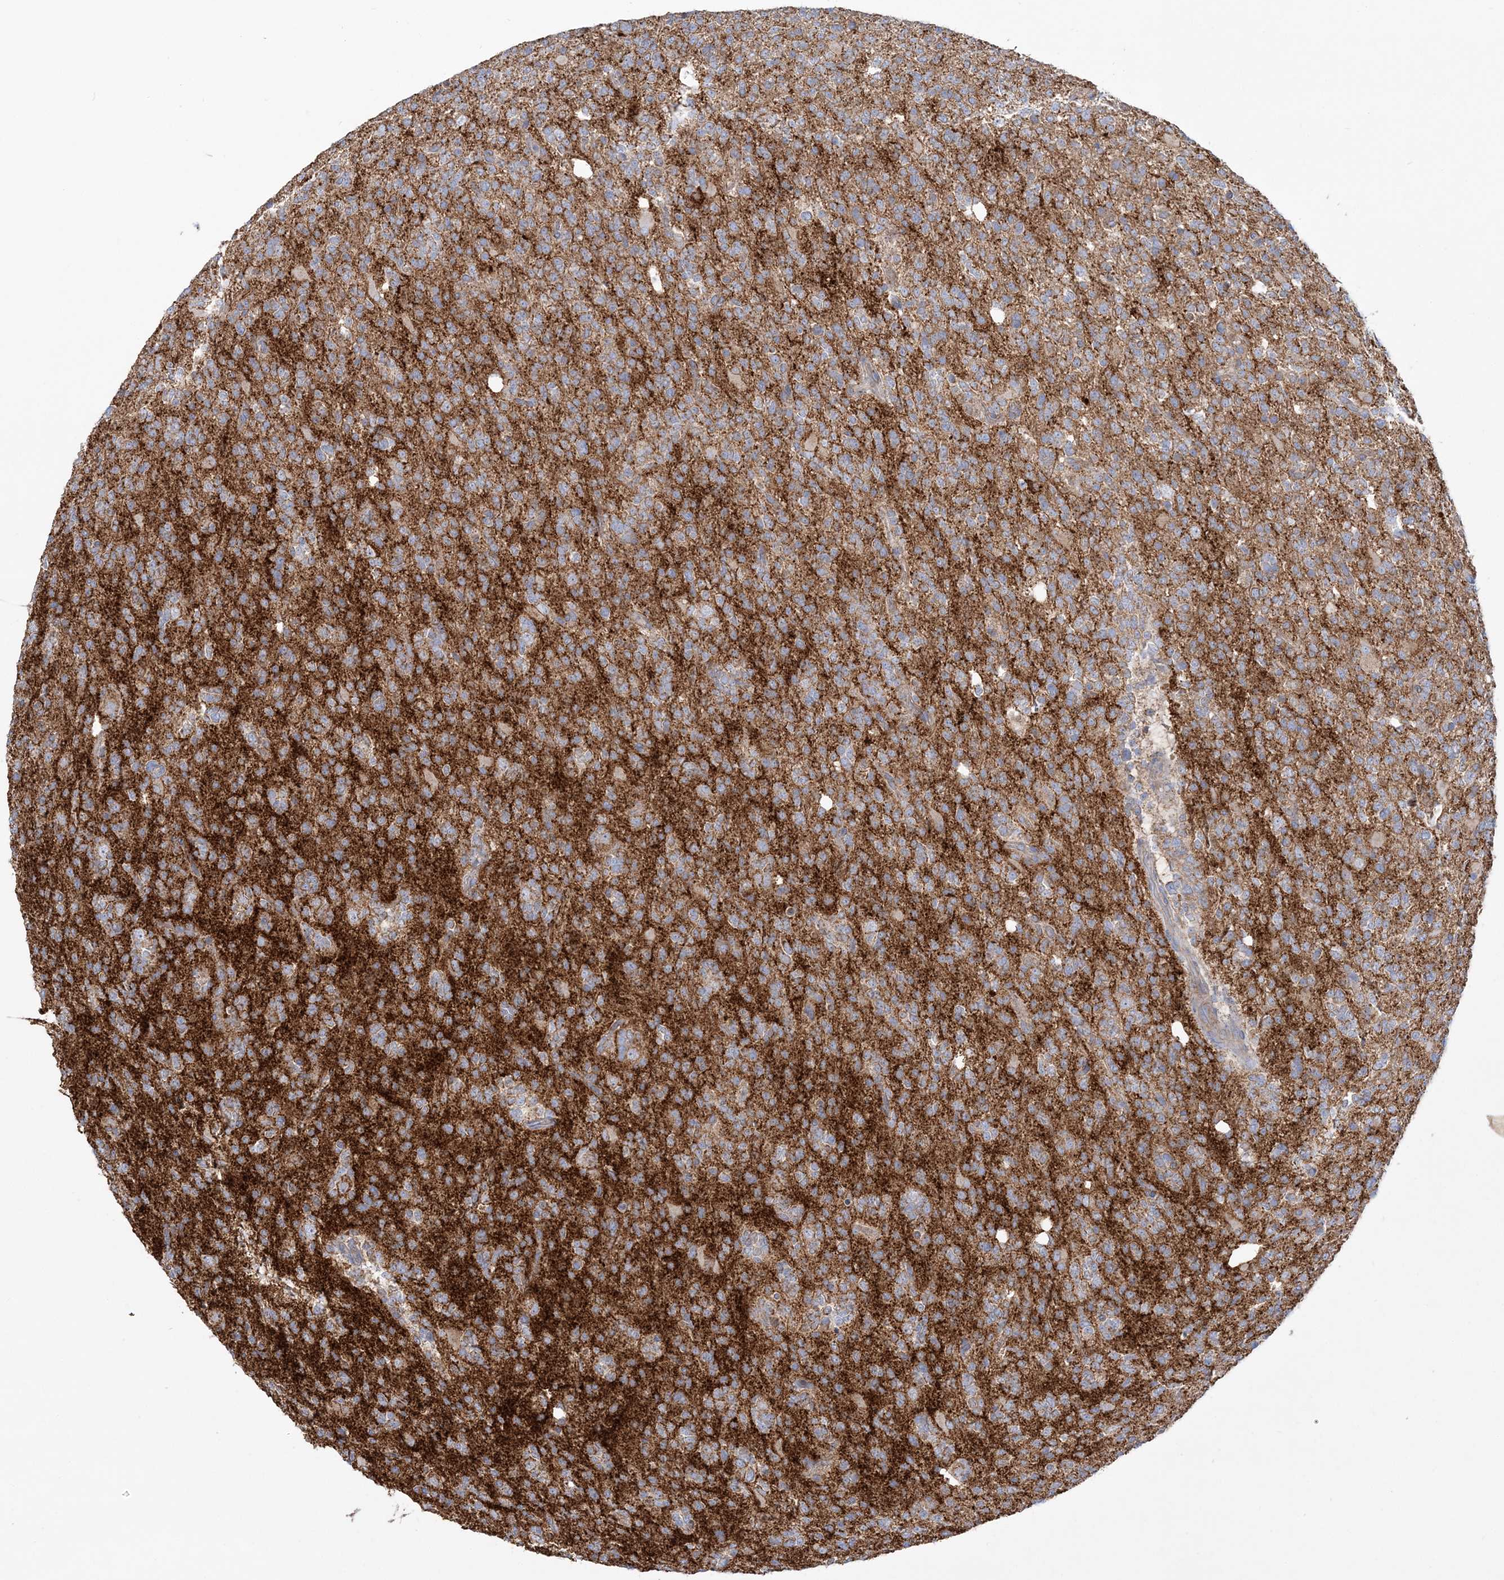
{"staining": {"intensity": "moderate", "quantity": "<25%", "location": "cytoplasmic/membranous"}, "tissue": "glioma", "cell_type": "Tumor cells", "image_type": "cancer", "snomed": [{"axis": "morphology", "description": "Glioma, malignant, High grade"}, {"axis": "topography", "description": "Brain"}], "caption": "DAB (3,3'-diaminobenzidine) immunohistochemical staining of glioma displays moderate cytoplasmic/membranous protein staining in approximately <25% of tumor cells.", "gene": "TBC1D14", "patient": {"sex": "female", "age": 62}}